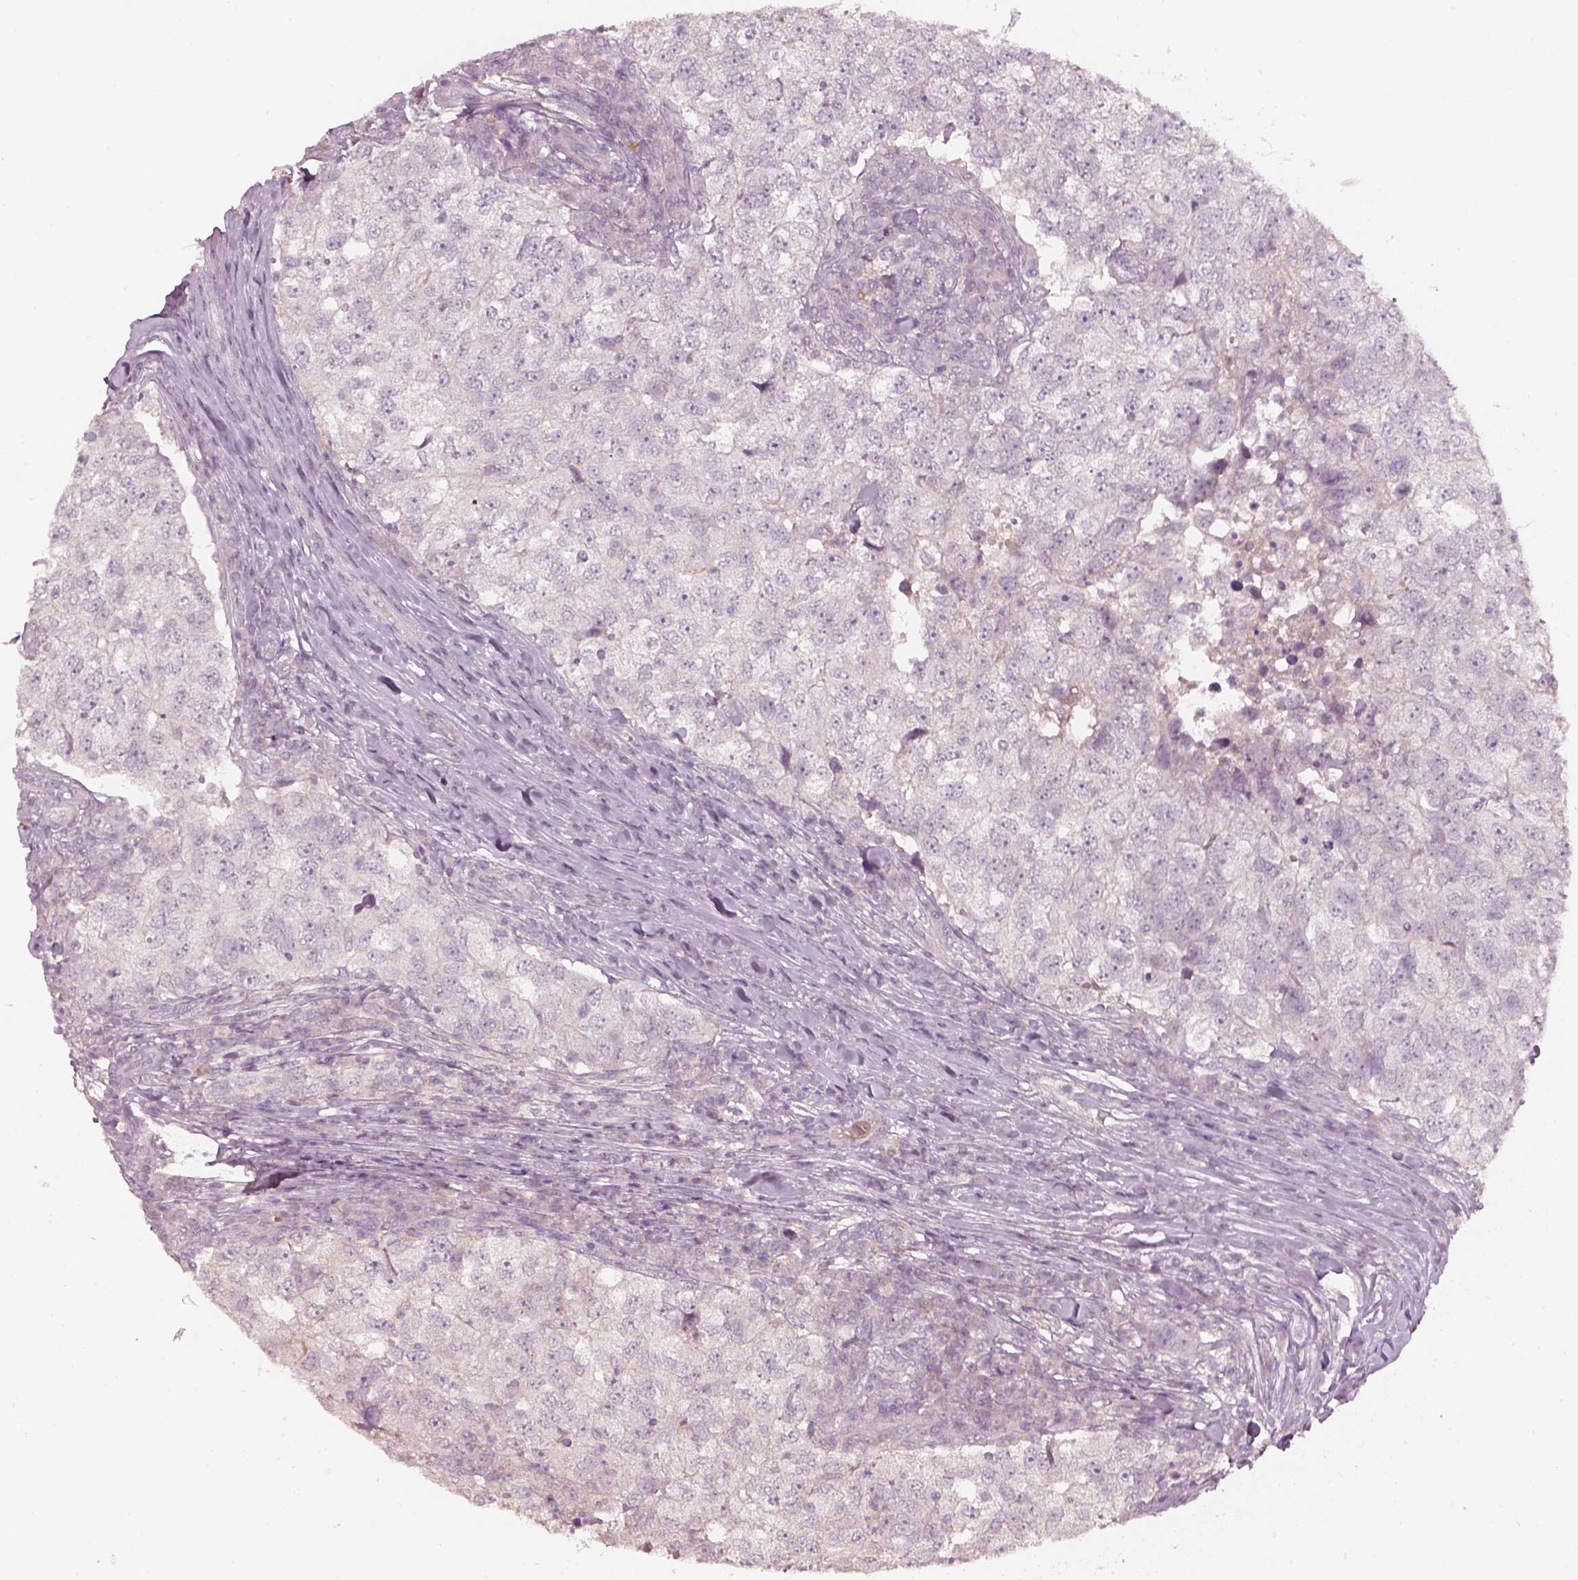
{"staining": {"intensity": "weak", "quantity": "25%-75%", "location": "cytoplasmic/membranous"}, "tissue": "breast cancer", "cell_type": "Tumor cells", "image_type": "cancer", "snomed": [{"axis": "morphology", "description": "Duct carcinoma"}, {"axis": "topography", "description": "Breast"}], "caption": "Breast cancer (infiltrating ductal carcinoma) stained with DAB immunohistochemistry demonstrates low levels of weak cytoplasmic/membranous positivity in approximately 25%-75% of tumor cells. (DAB = brown stain, brightfield microscopy at high magnification).", "gene": "LAMC2", "patient": {"sex": "female", "age": 30}}